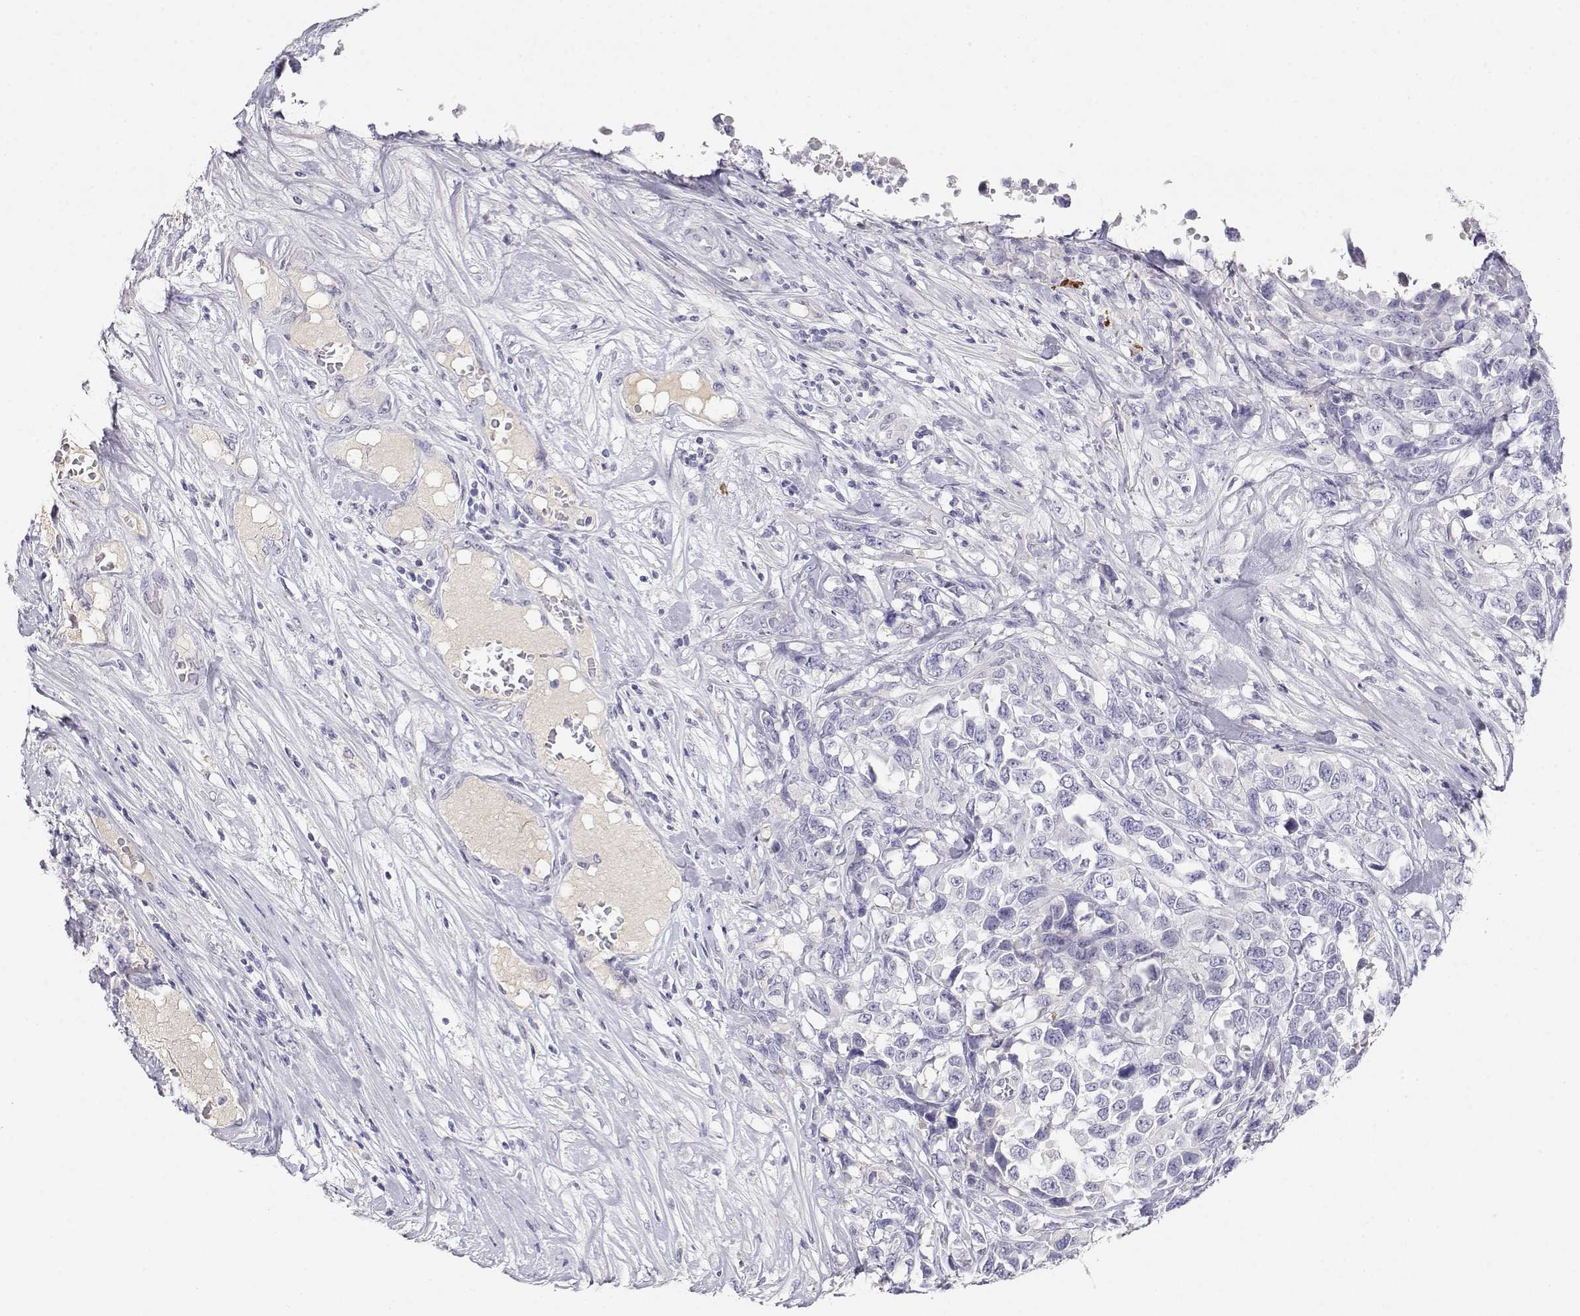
{"staining": {"intensity": "negative", "quantity": "none", "location": "none"}, "tissue": "melanoma", "cell_type": "Tumor cells", "image_type": "cancer", "snomed": [{"axis": "morphology", "description": "Malignant melanoma, Metastatic site"}, {"axis": "topography", "description": "Skin"}], "caption": "A photomicrograph of human melanoma is negative for staining in tumor cells. Brightfield microscopy of immunohistochemistry (IHC) stained with DAB (brown) and hematoxylin (blue), captured at high magnification.", "gene": "CDHR1", "patient": {"sex": "male", "age": 84}}